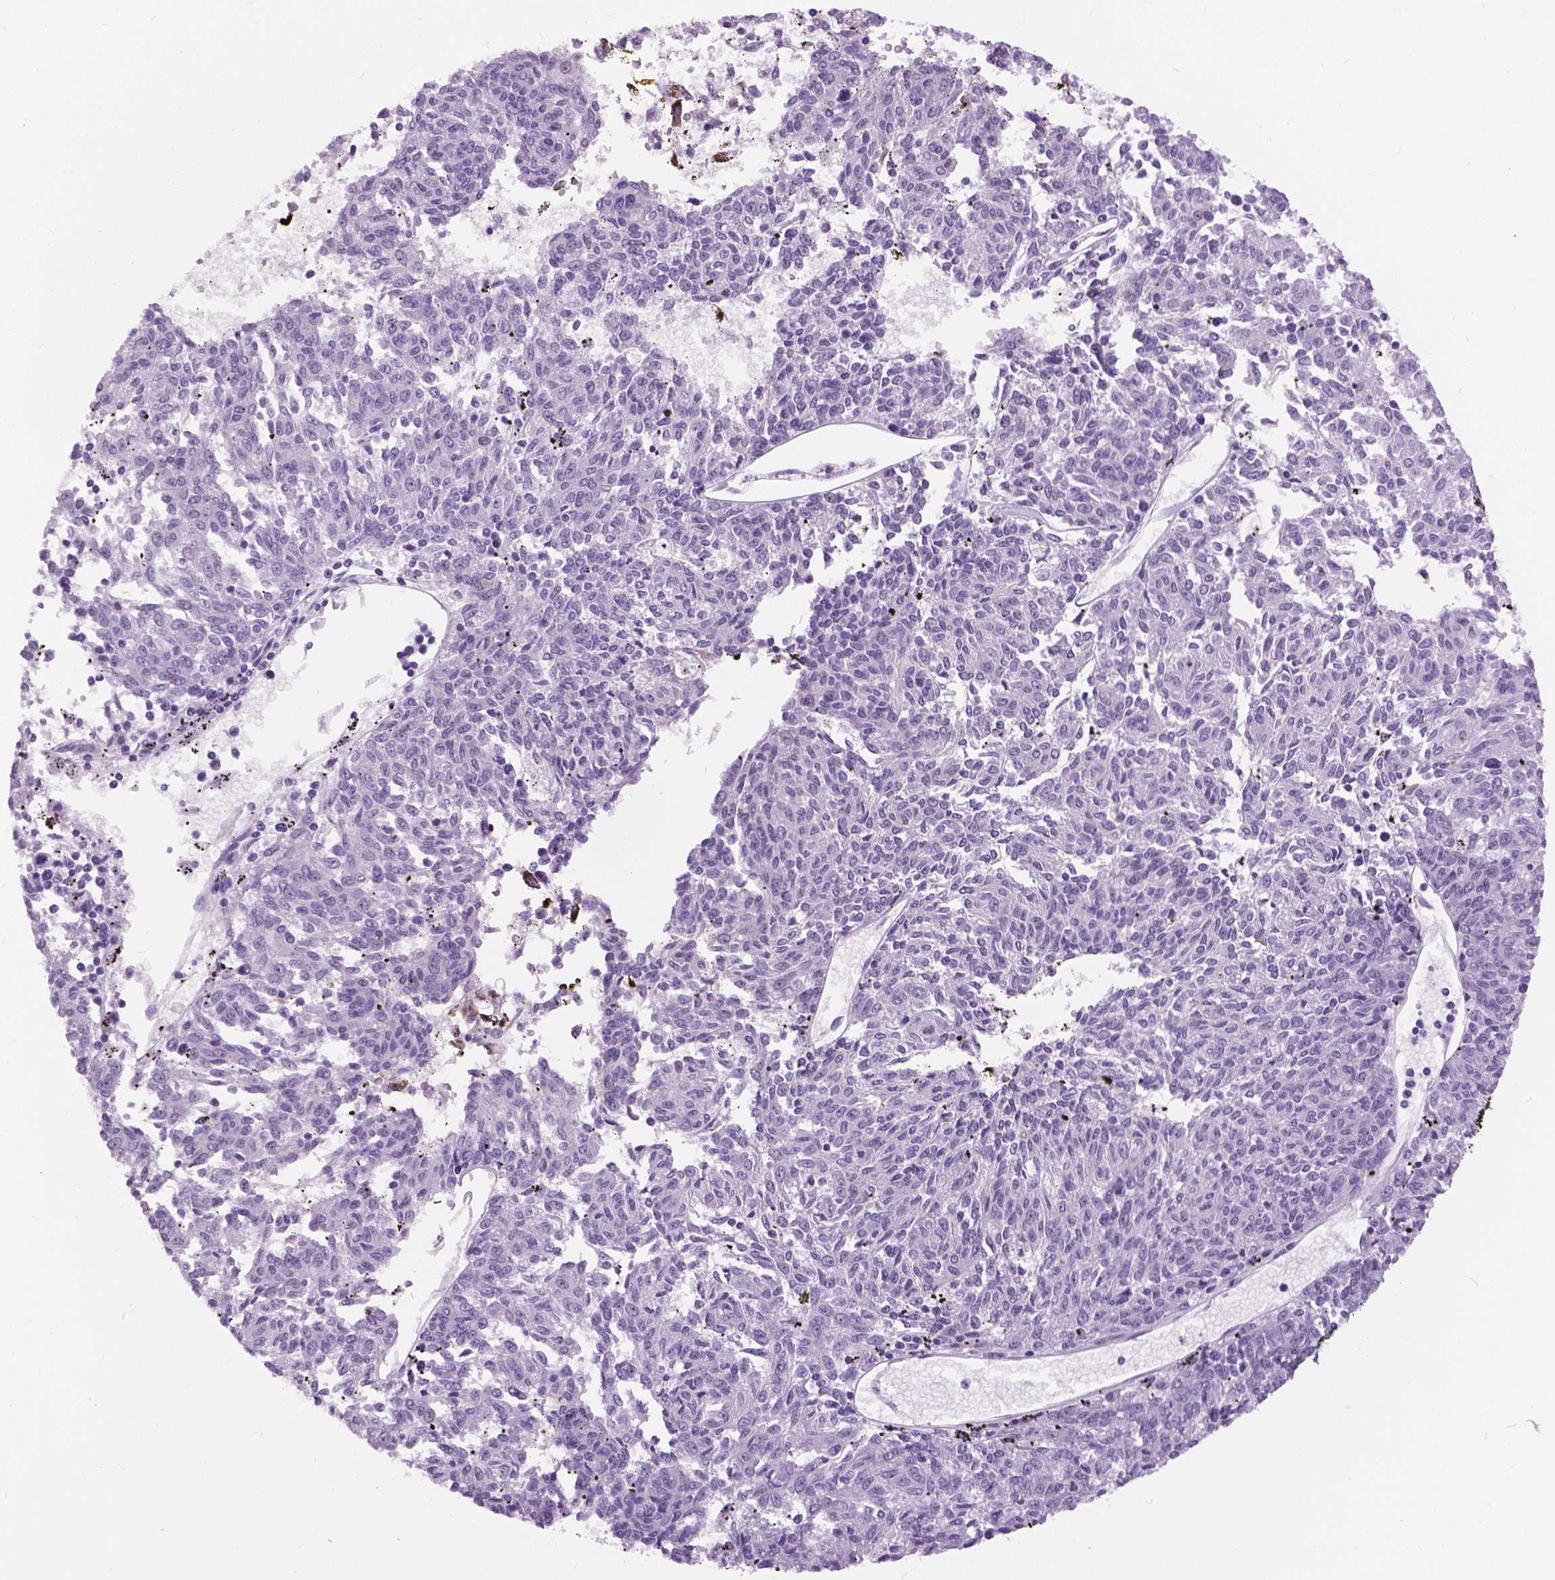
{"staining": {"intensity": "negative", "quantity": "none", "location": "none"}, "tissue": "melanoma", "cell_type": "Tumor cells", "image_type": "cancer", "snomed": [{"axis": "morphology", "description": "Malignant melanoma, NOS"}, {"axis": "topography", "description": "Skin"}], "caption": "DAB immunohistochemical staining of human malignant melanoma displays no significant positivity in tumor cells.", "gene": "MYOM1", "patient": {"sex": "female", "age": 72}}